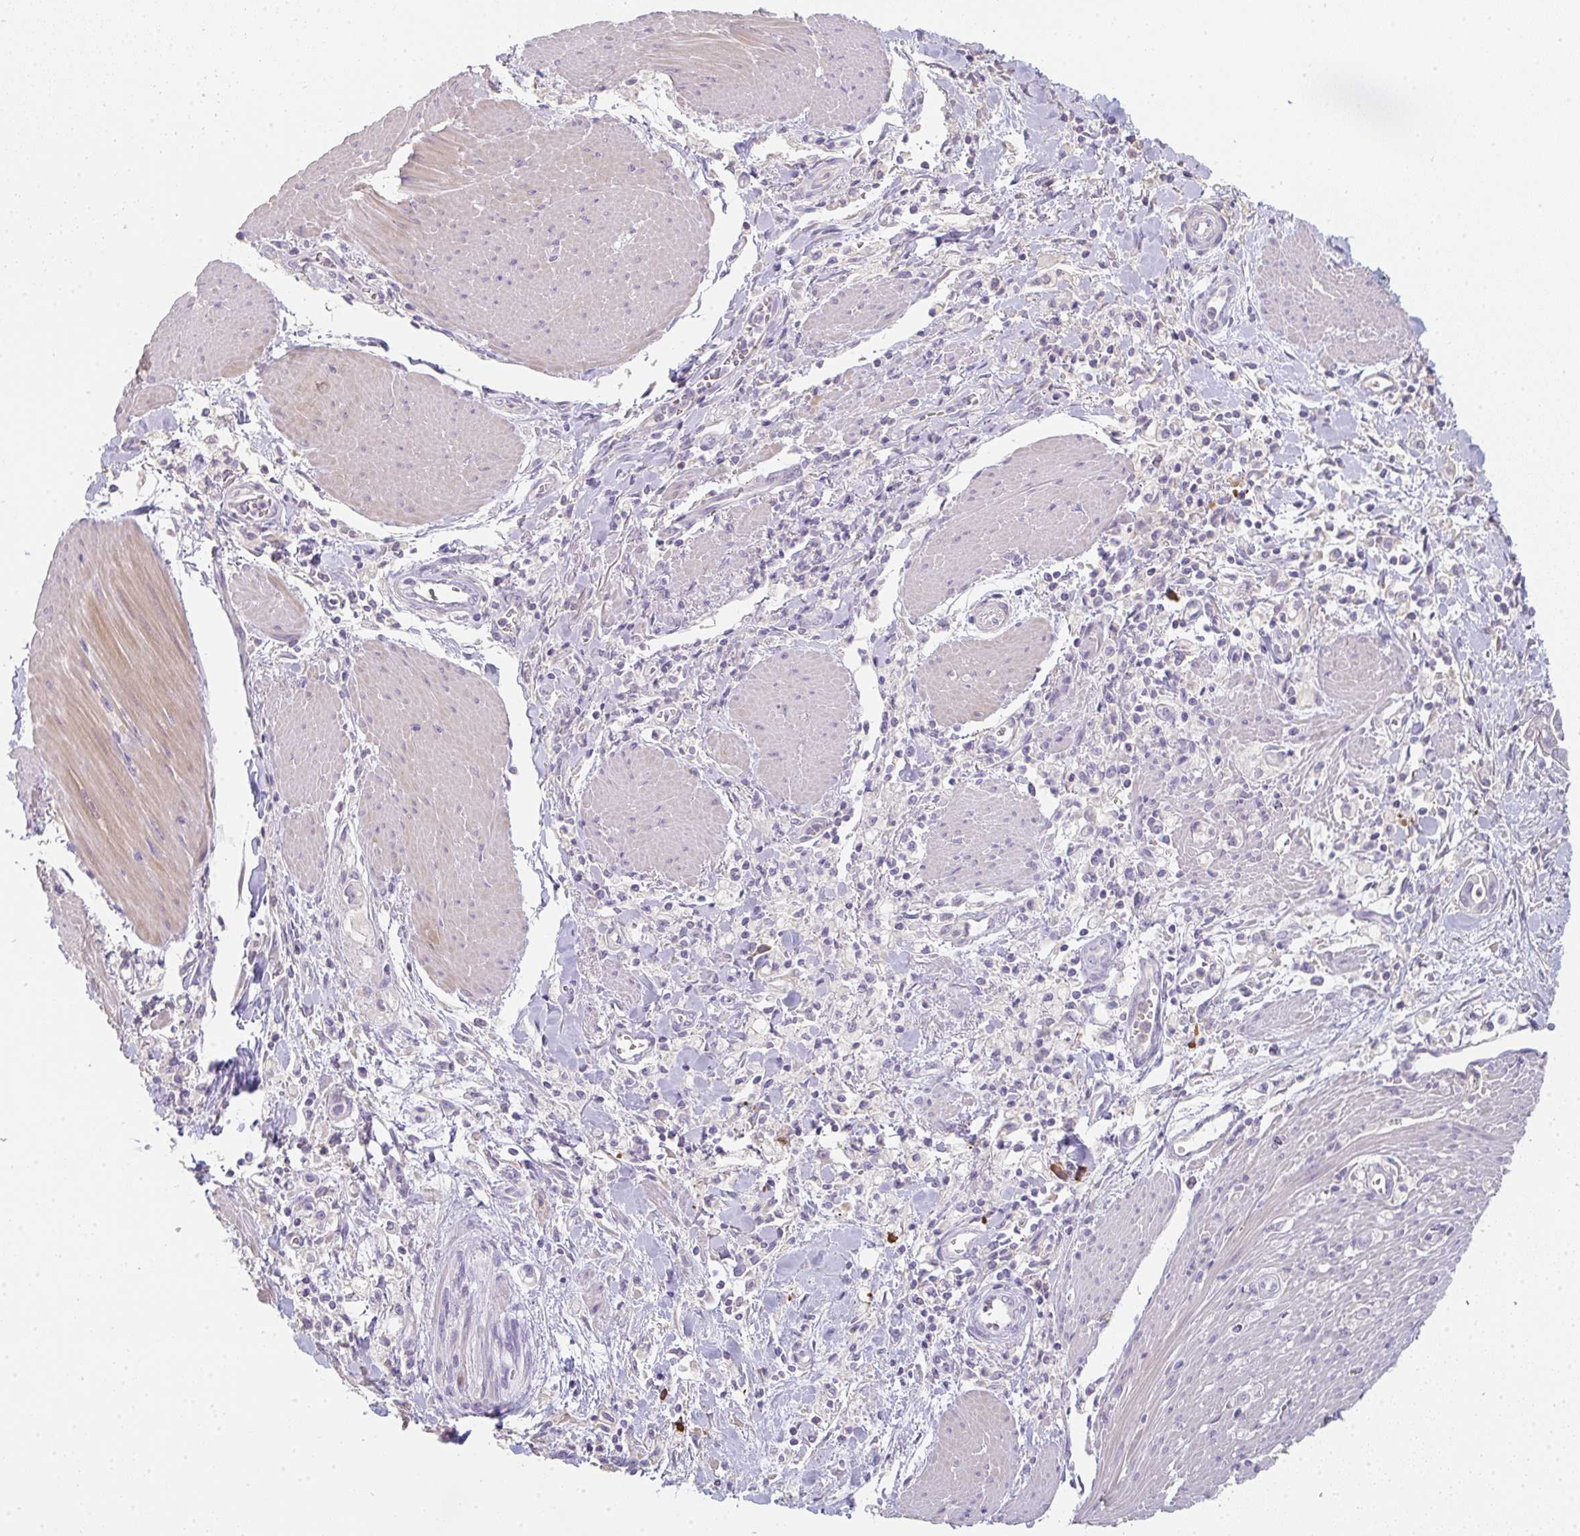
{"staining": {"intensity": "negative", "quantity": "none", "location": "none"}, "tissue": "pancreatic cancer", "cell_type": "Tumor cells", "image_type": "cancer", "snomed": [{"axis": "morphology", "description": "Adenocarcinoma, NOS"}, {"axis": "topography", "description": "Pancreas"}], "caption": "The IHC histopathology image has no significant staining in tumor cells of pancreatic cancer tissue. (DAB (3,3'-diaminobenzidine) IHC with hematoxylin counter stain).", "gene": "ZNF215", "patient": {"sex": "male", "age": 78}}